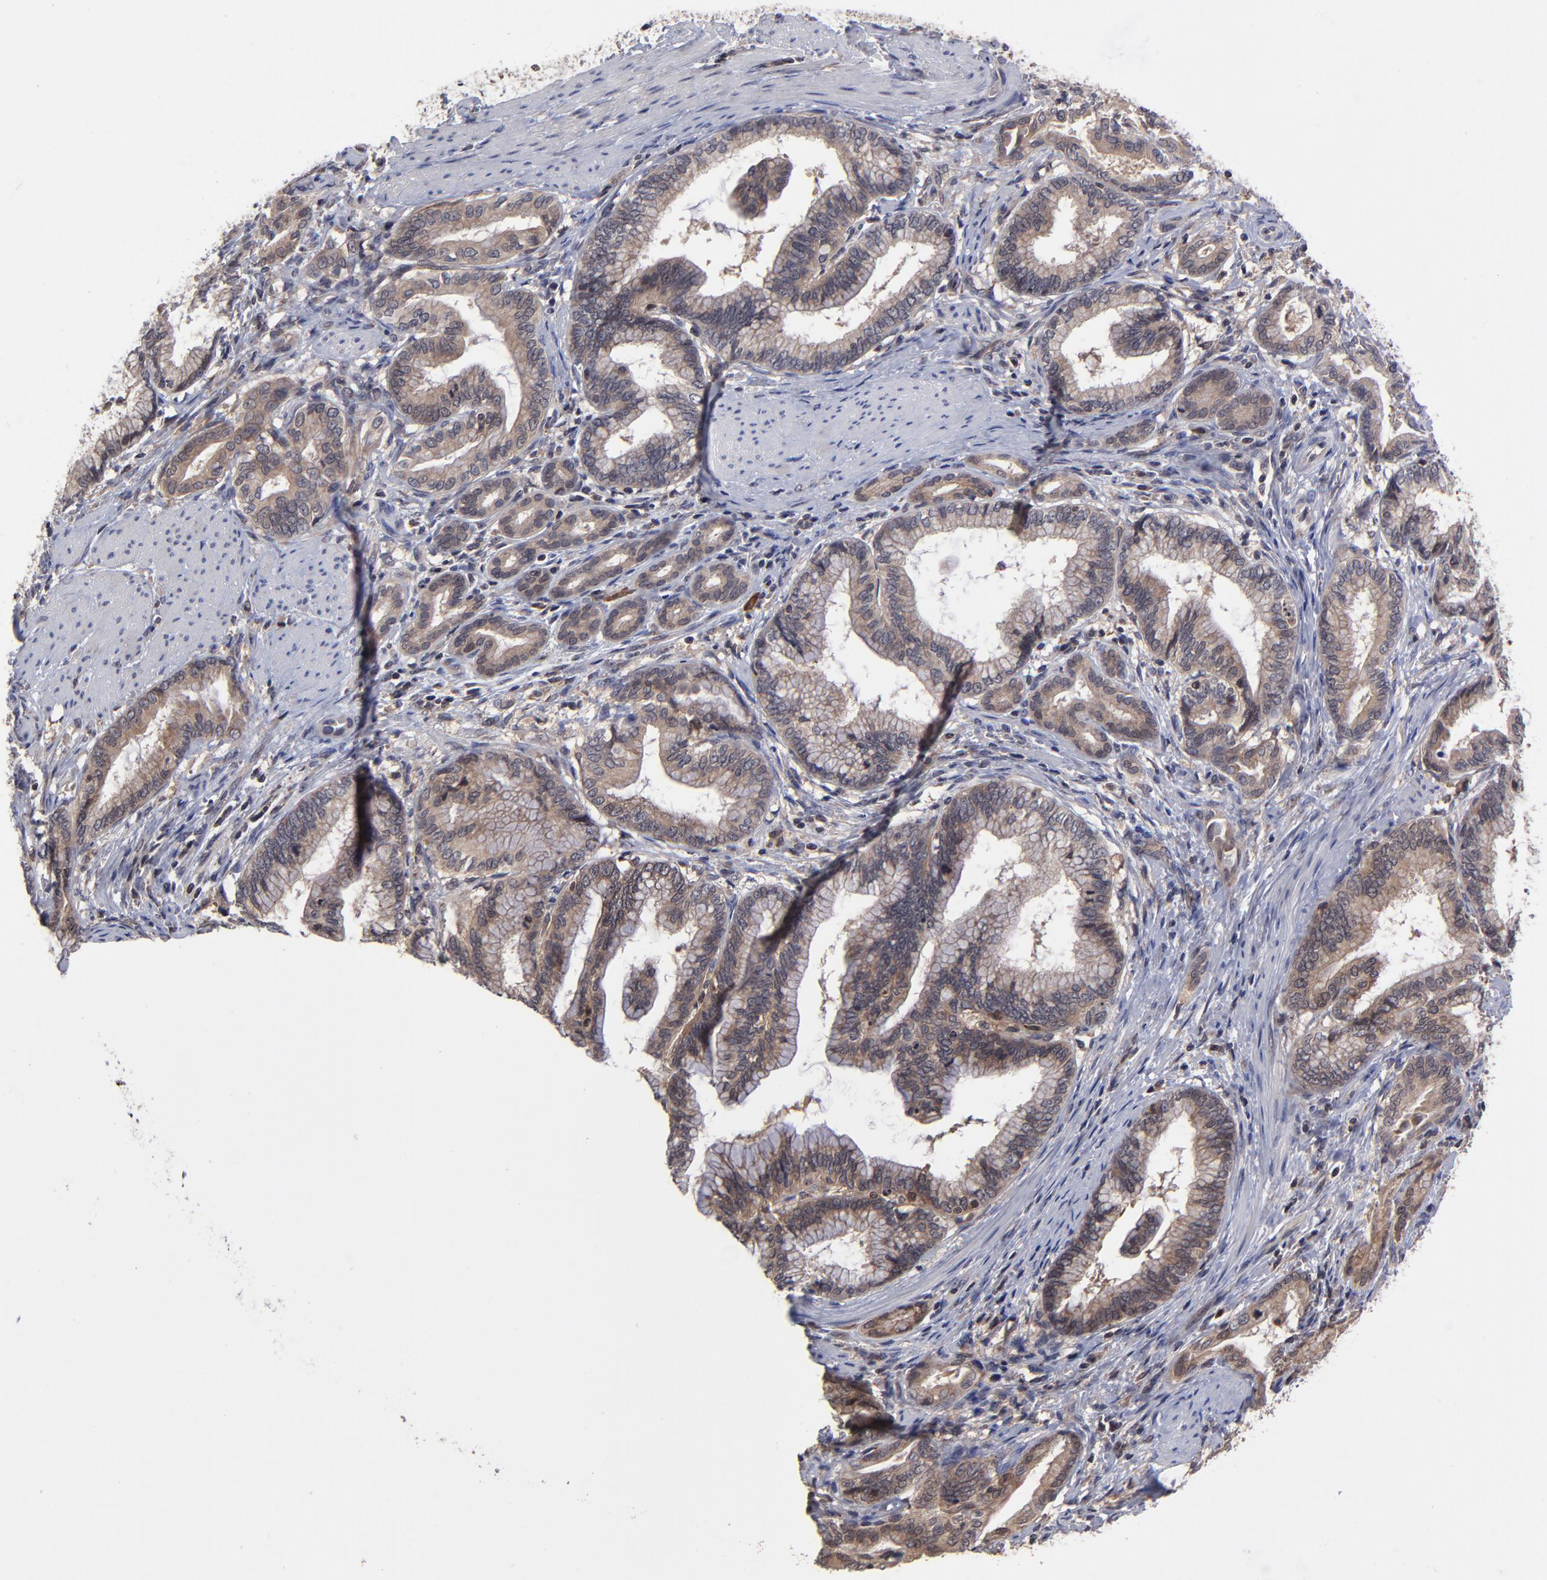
{"staining": {"intensity": "moderate", "quantity": ">75%", "location": "cytoplasmic/membranous"}, "tissue": "pancreatic cancer", "cell_type": "Tumor cells", "image_type": "cancer", "snomed": [{"axis": "morphology", "description": "Adenocarcinoma, NOS"}, {"axis": "topography", "description": "Pancreas"}], "caption": "Immunohistochemical staining of human pancreatic cancer demonstrates medium levels of moderate cytoplasmic/membranous protein positivity in about >75% of tumor cells.", "gene": "UBE2L6", "patient": {"sex": "female", "age": 64}}